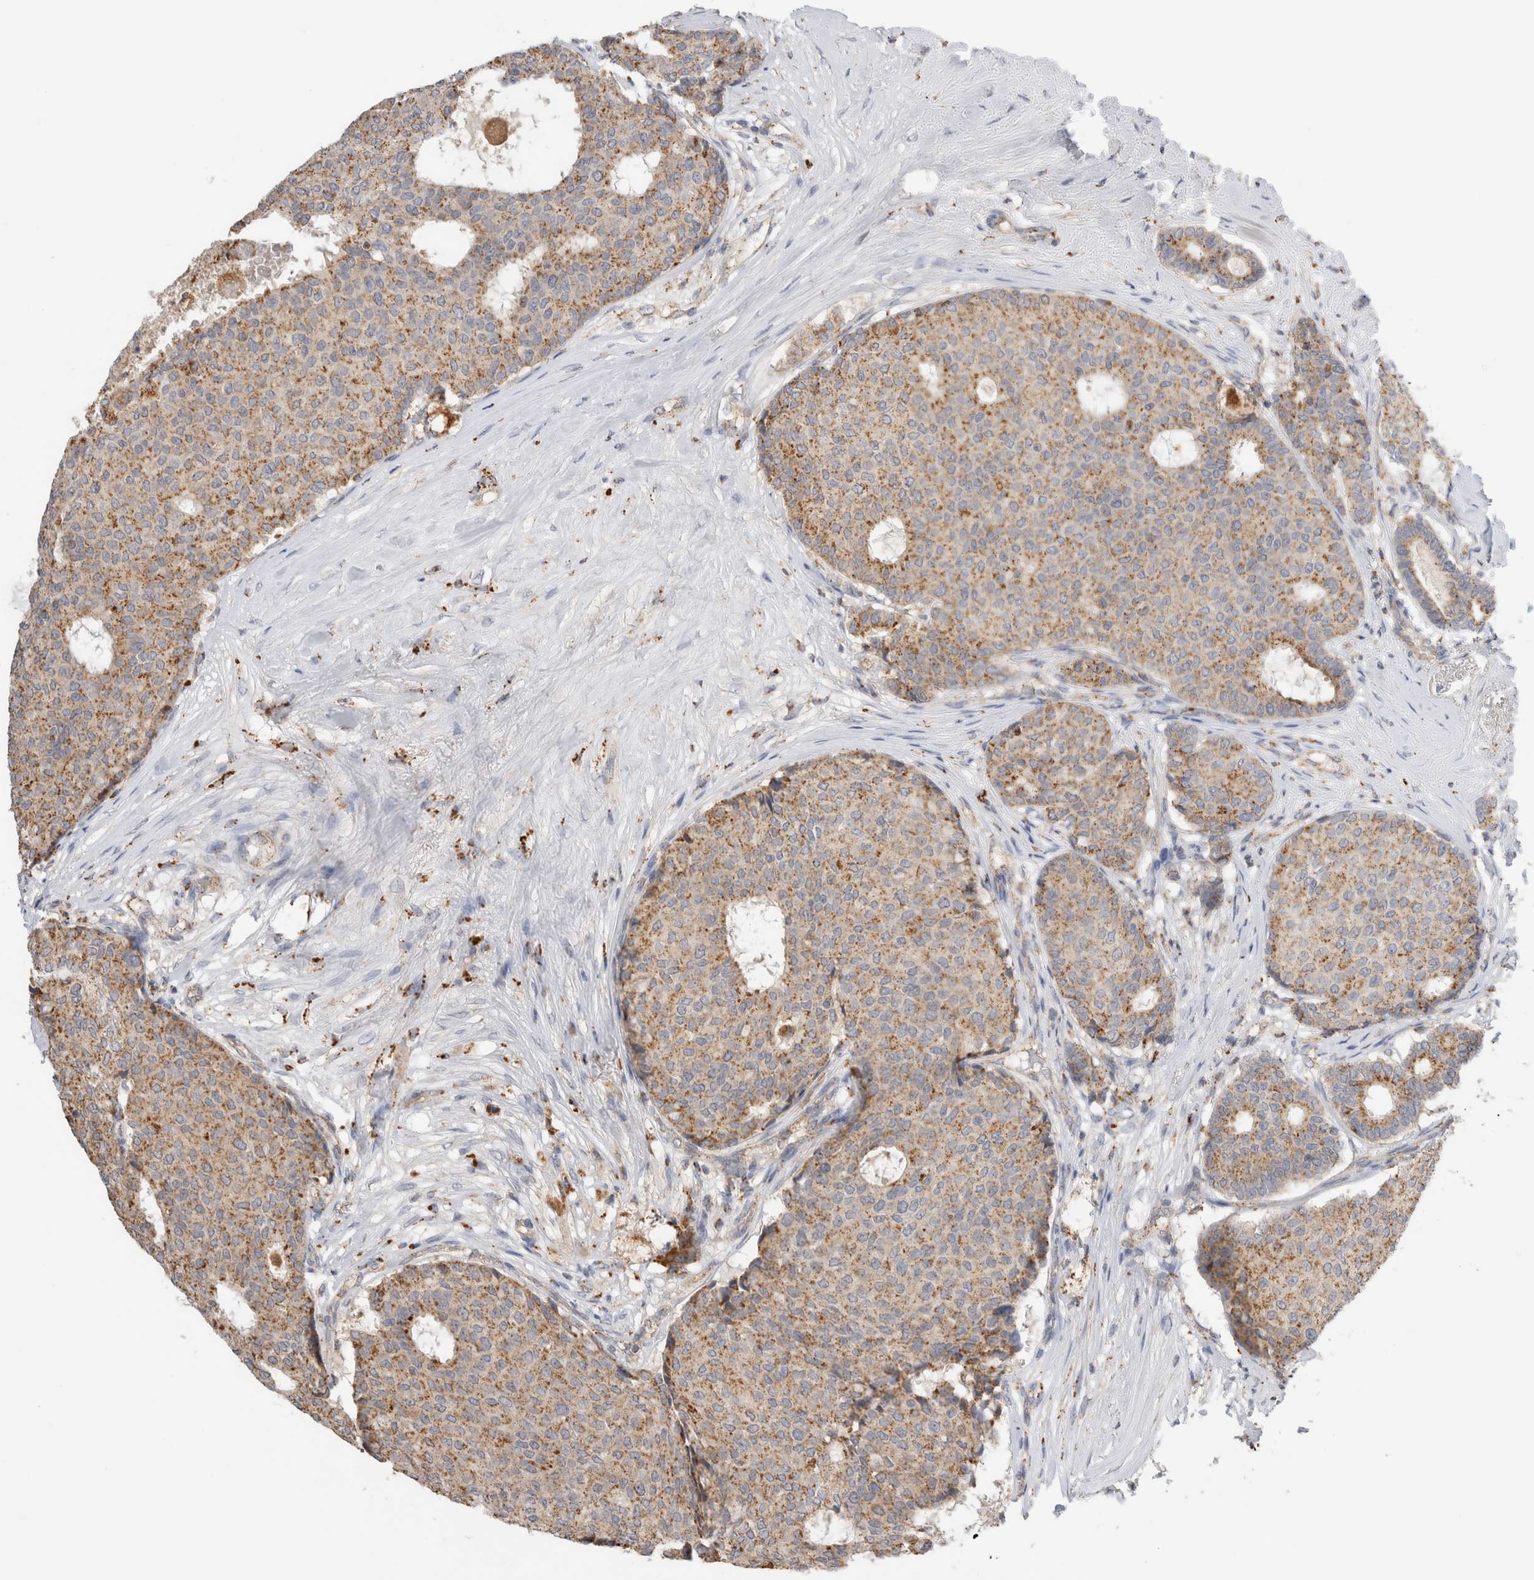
{"staining": {"intensity": "moderate", "quantity": ">75%", "location": "cytoplasmic/membranous"}, "tissue": "breast cancer", "cell_type": "Tumor cells", "image_type": "cancer", "snomed": [{"axis": "morphology", "description": "Duct carcinoma"}, {"axis": "topography", "description": "Breast"}], "caption": "About >75% of tumor cells in breast invasive ductal carcinoma demonstrate moderate cytoplasmic/membranous protein positivity as visualized by brown immunohistochemical staining.", "gene": "GNS", "patient": {"sex": "female", "age": 75}}